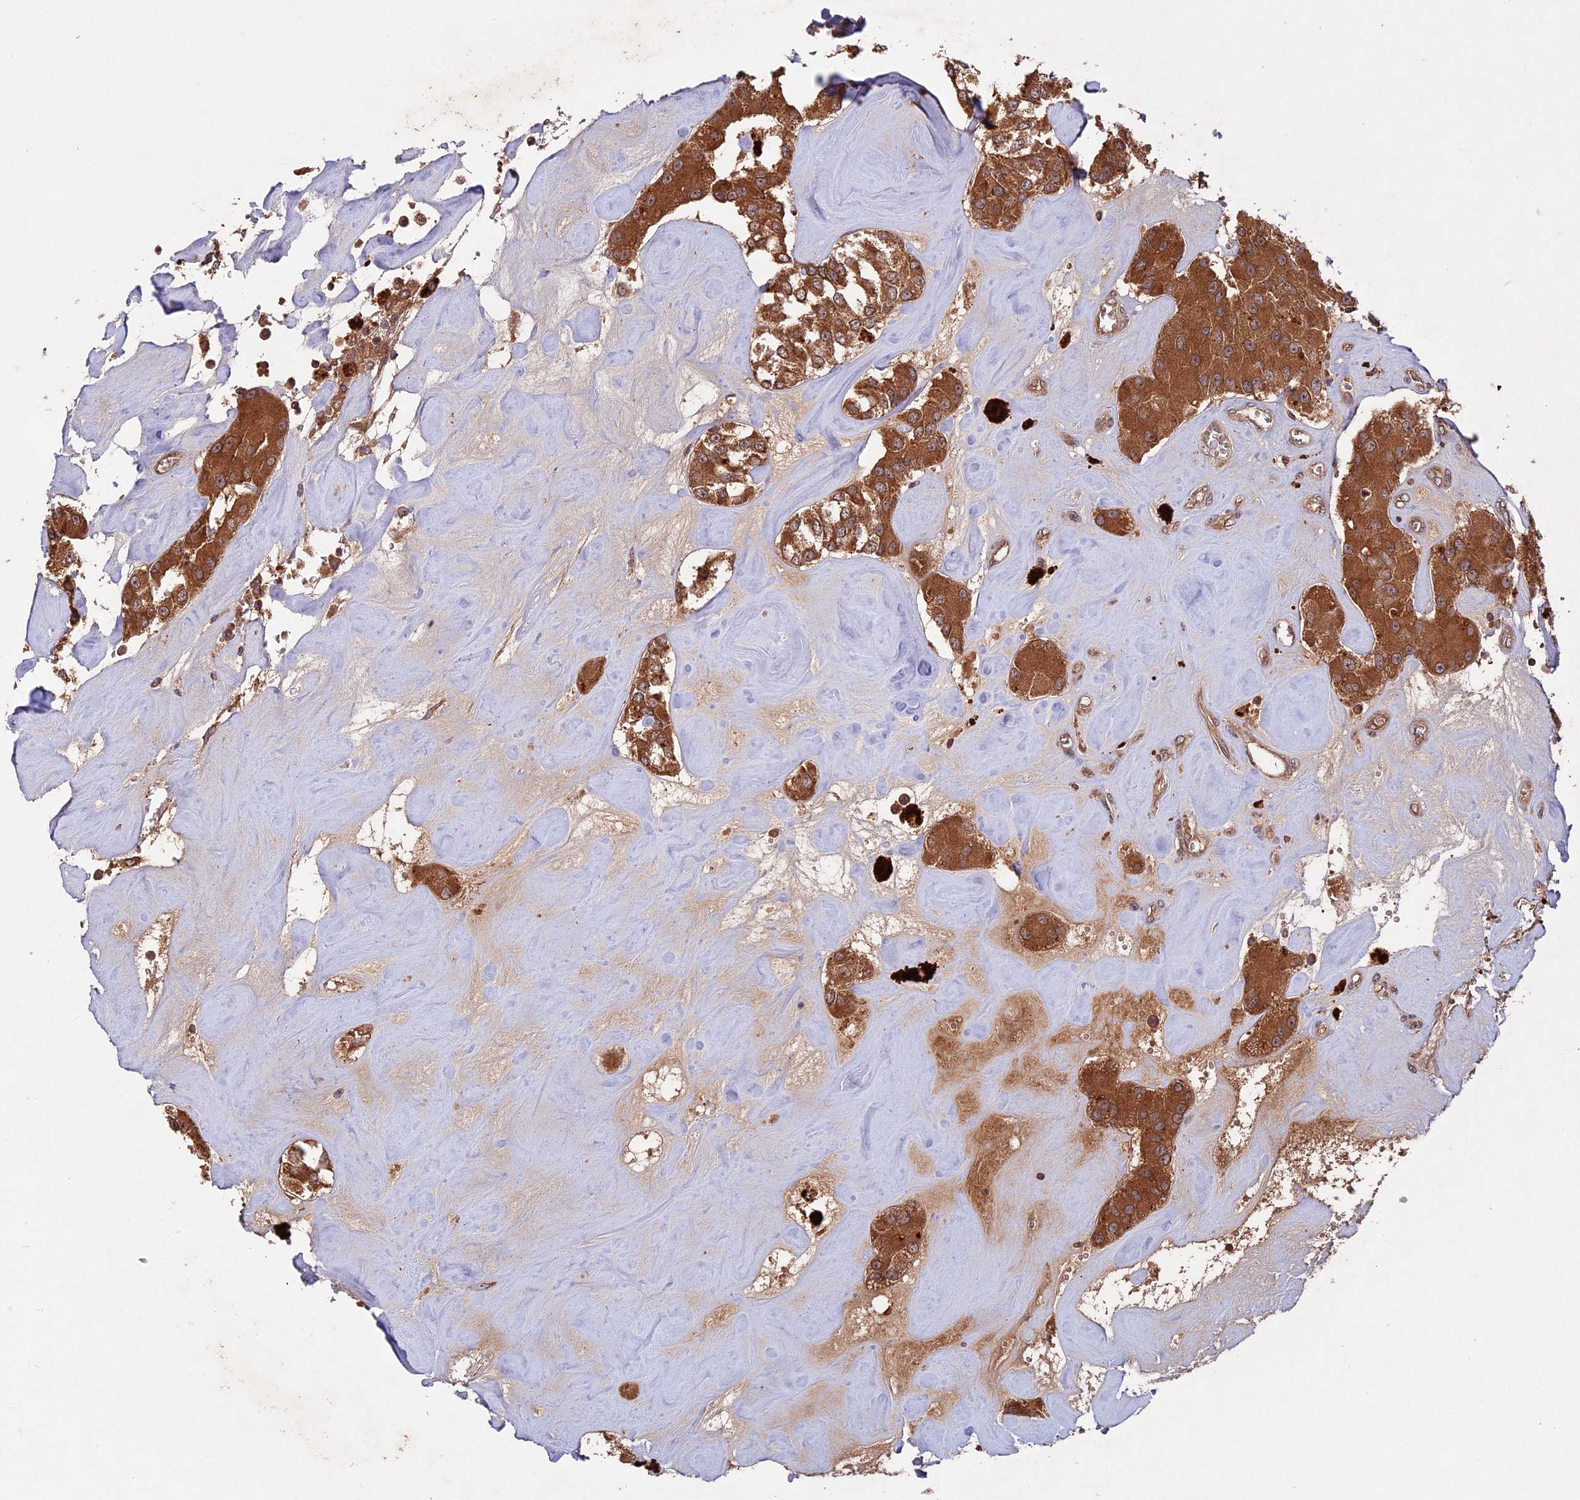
{"staining": {"intensity": "strong", "quantity": ">75%", "location": "cytoplasmic/membranous"}, "tissue": "carcinoid", "cell_type": "Tumor cells", "image_type": "cancer", "snomed": [{"axis": "morphology", "description": "Carcinoid, malignant, NOS"}, {"axis": "topography", "description": "Pancreas"}], "caption": "Immunohistochemistry (IHC) (DAB (3,3'-diaminobenzidine)) staining of human carcinoid (malignant) shows strong cytoplasmic/membranous protein positivity in approximately >75% of tumor cells.", "gene": "CHAC1", "patient": {"sex": "male", "age": 41}}